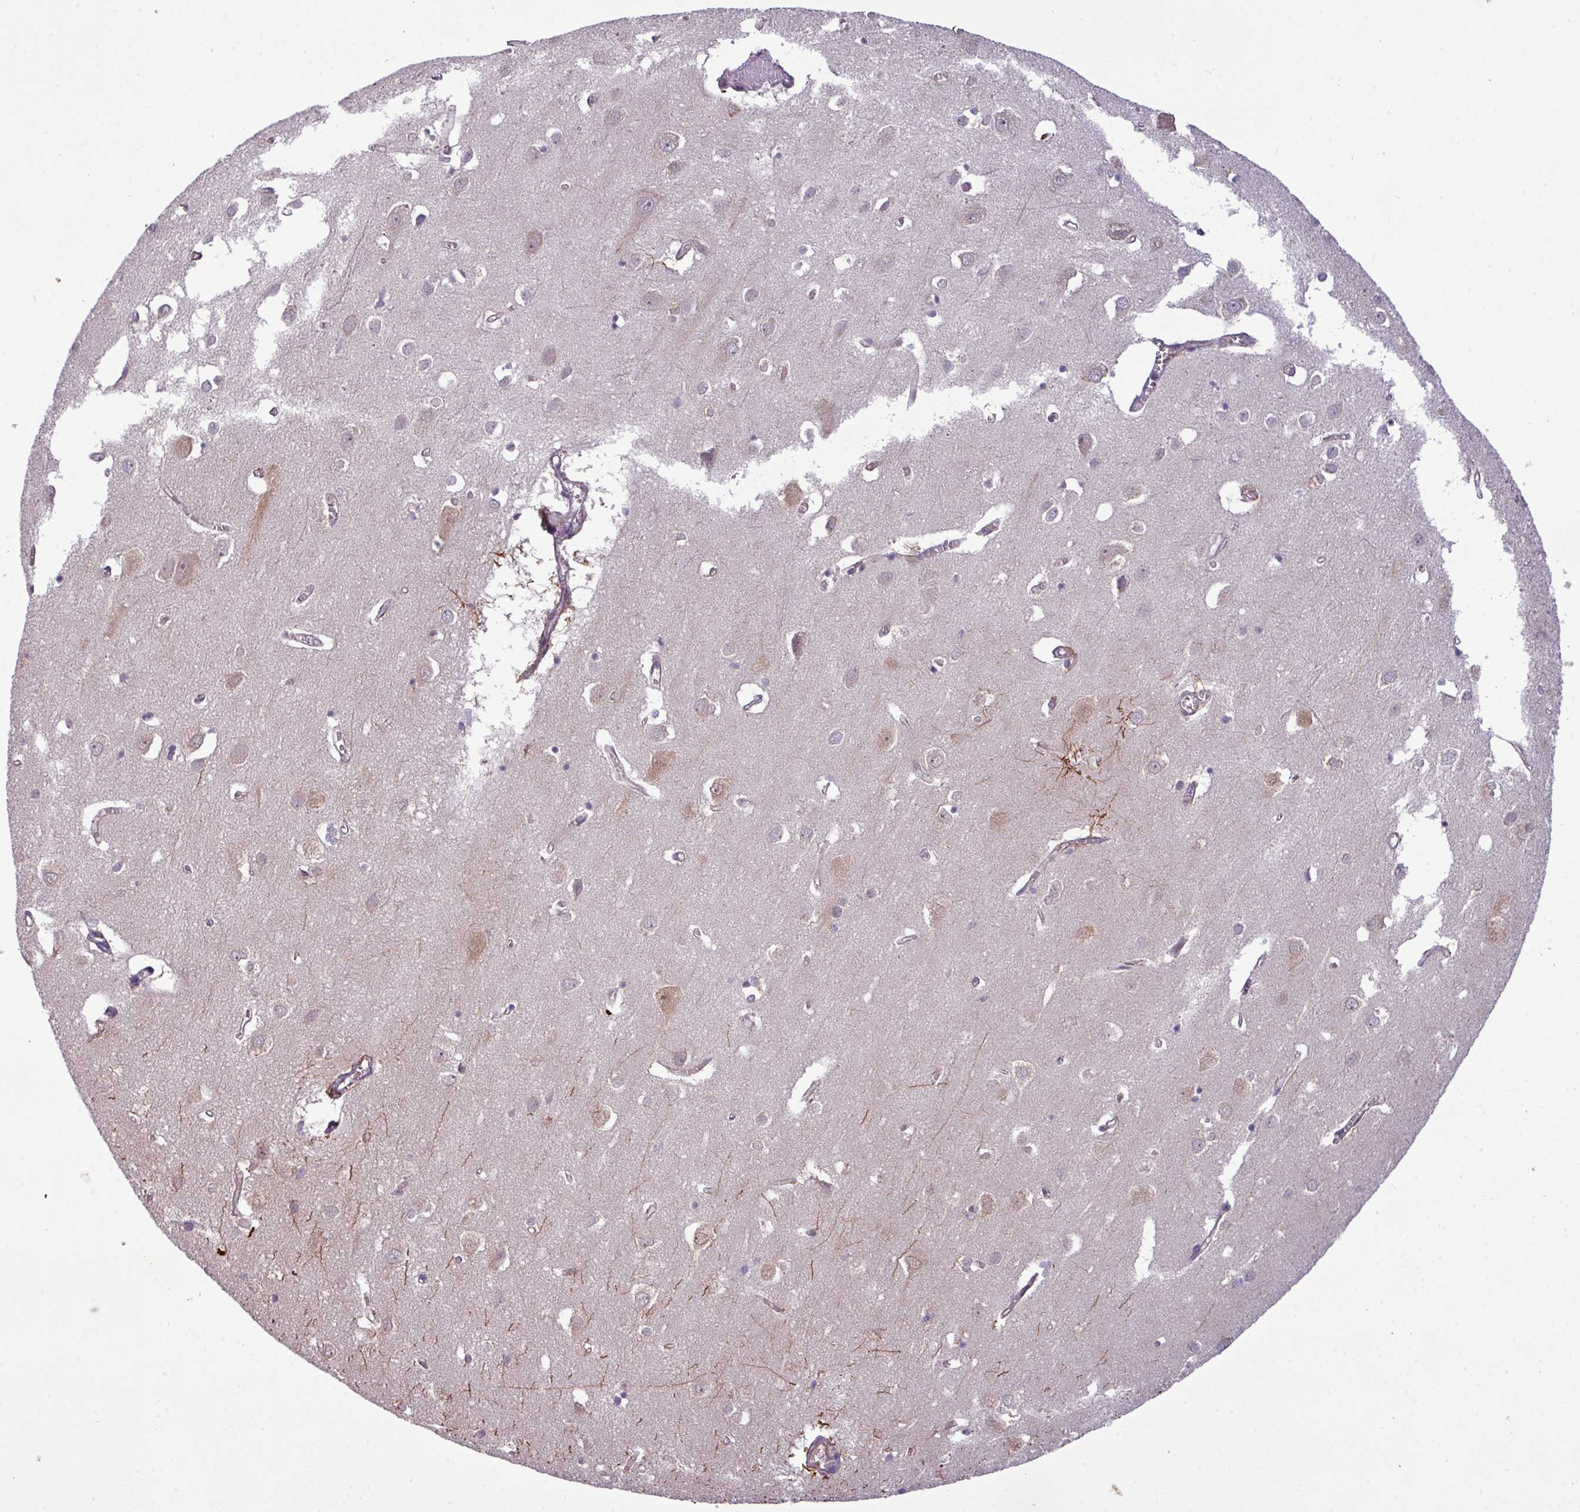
{"staining": {"intensity": "weak", "quantity": ">75%", "location": "cytoplasmic/membranous"}, "tissue": "cerebral cortex", "cell_type": "Endothelial cells", "image_type": "normal", "snomed": [{"axis": "morphology", "description": "Normal tissue, NOS"}, {"axis": "topography", "description": "Cerebral cortex"}], "caption": "The histopathology image shows immunohistochemical staining of unremarkable cerebral cortex. There is weak cytoplasmic/membranous staining is seen in approximately >75% of endothelial cells.", "gene": "ZNF35", "patient": {"sex": "male", "age": 70}}